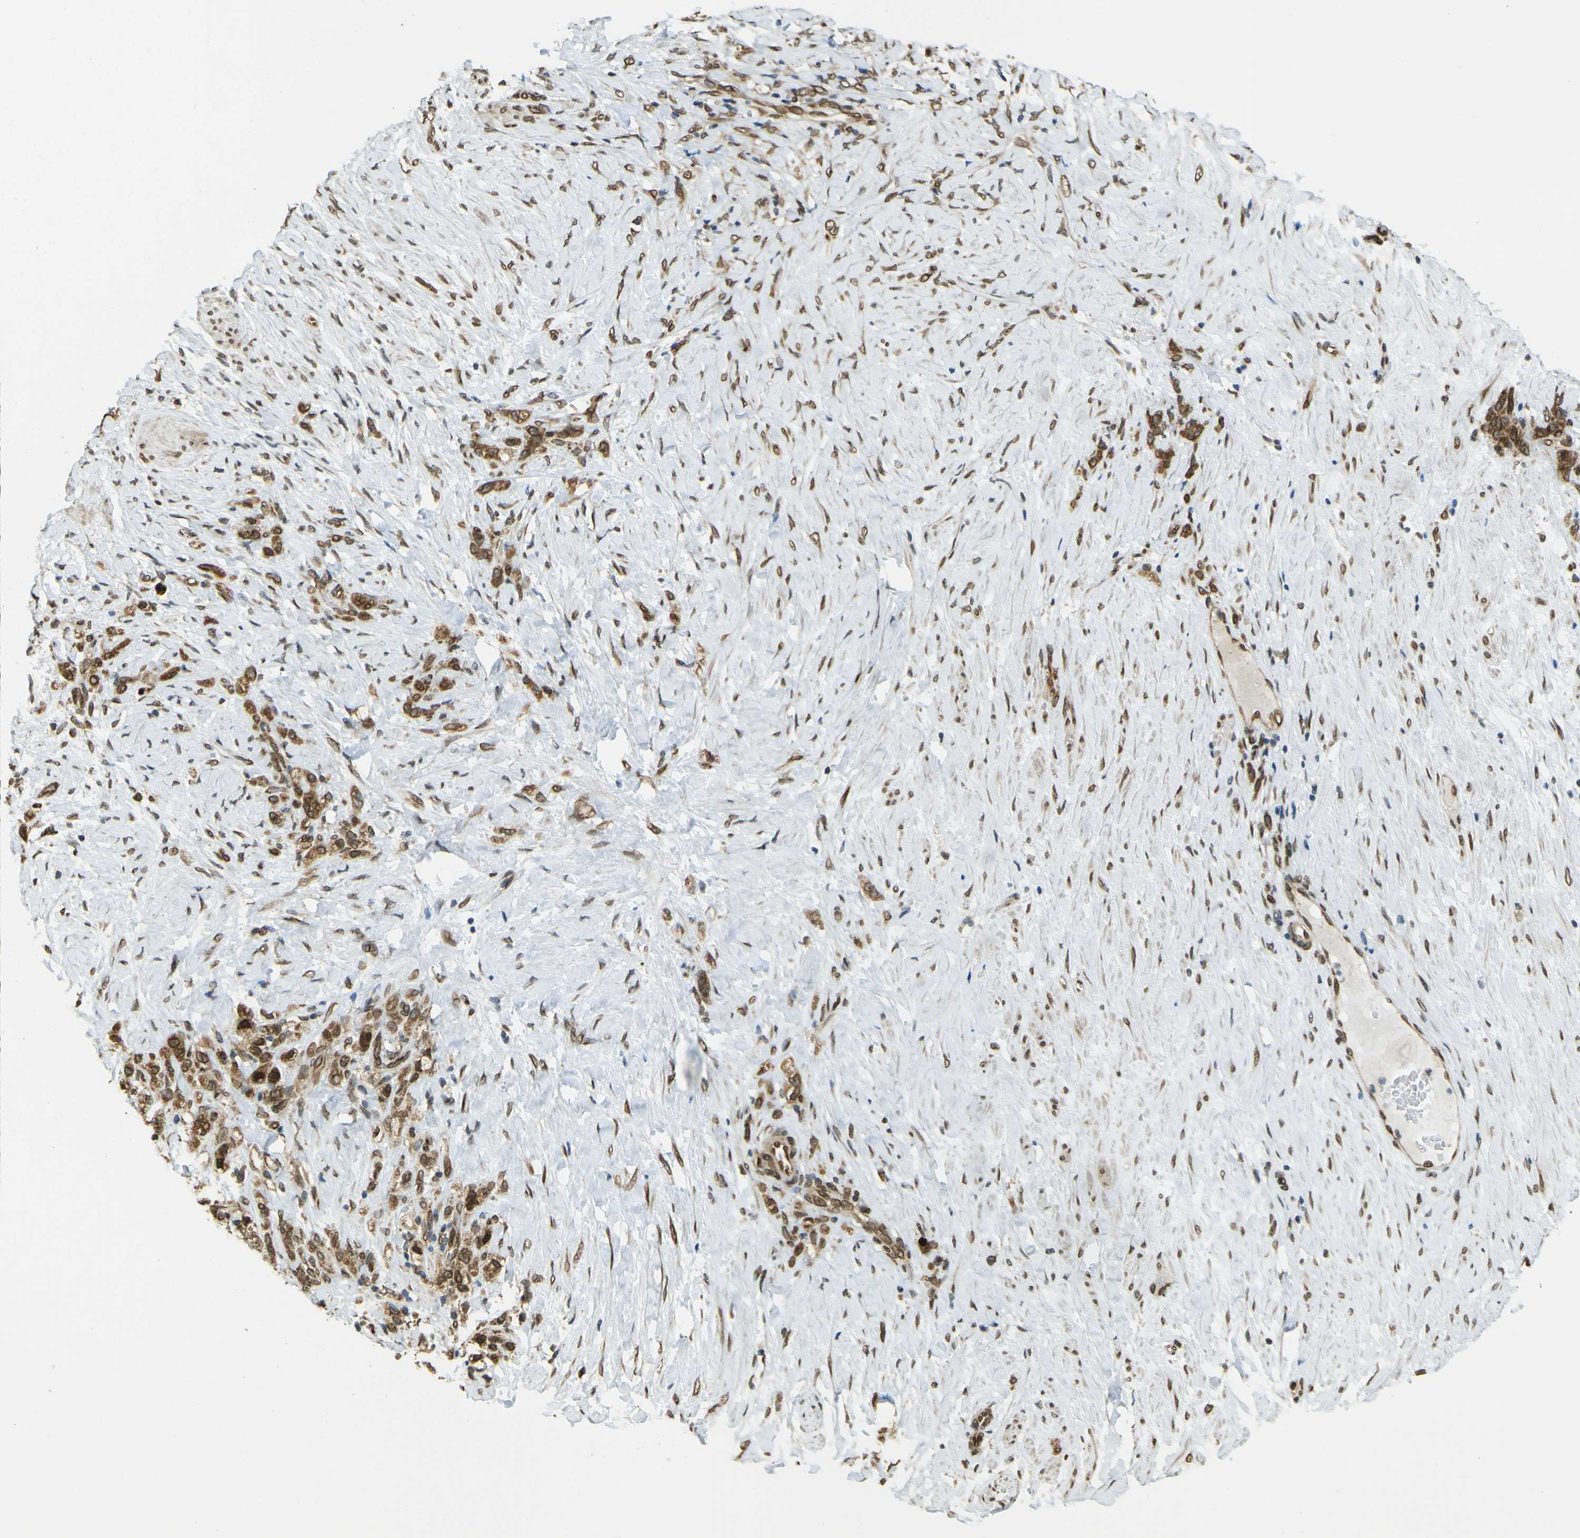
{"staining": {"intensity": "moderate", "quantity": ">75%", "location": "cytoplasmic/membranous,nuclear"}, "tissue": "stomach cancer", "cell_type": "Tumor cells", "image_type": "cancer", "snomed": [{"axis": "morphology", "description": "Adenocarcinoma, NOS"}, {"axis": "topography", "description": "Stomach"}], "caption": "A medium amount of moderate cytoplasmic/membranous and nuclear staining is seen in approximately >75% of tumor cells in stomach cancer tissue.", "gene": "GALNT1", "patient": {"sex": "male", "age": 82}}